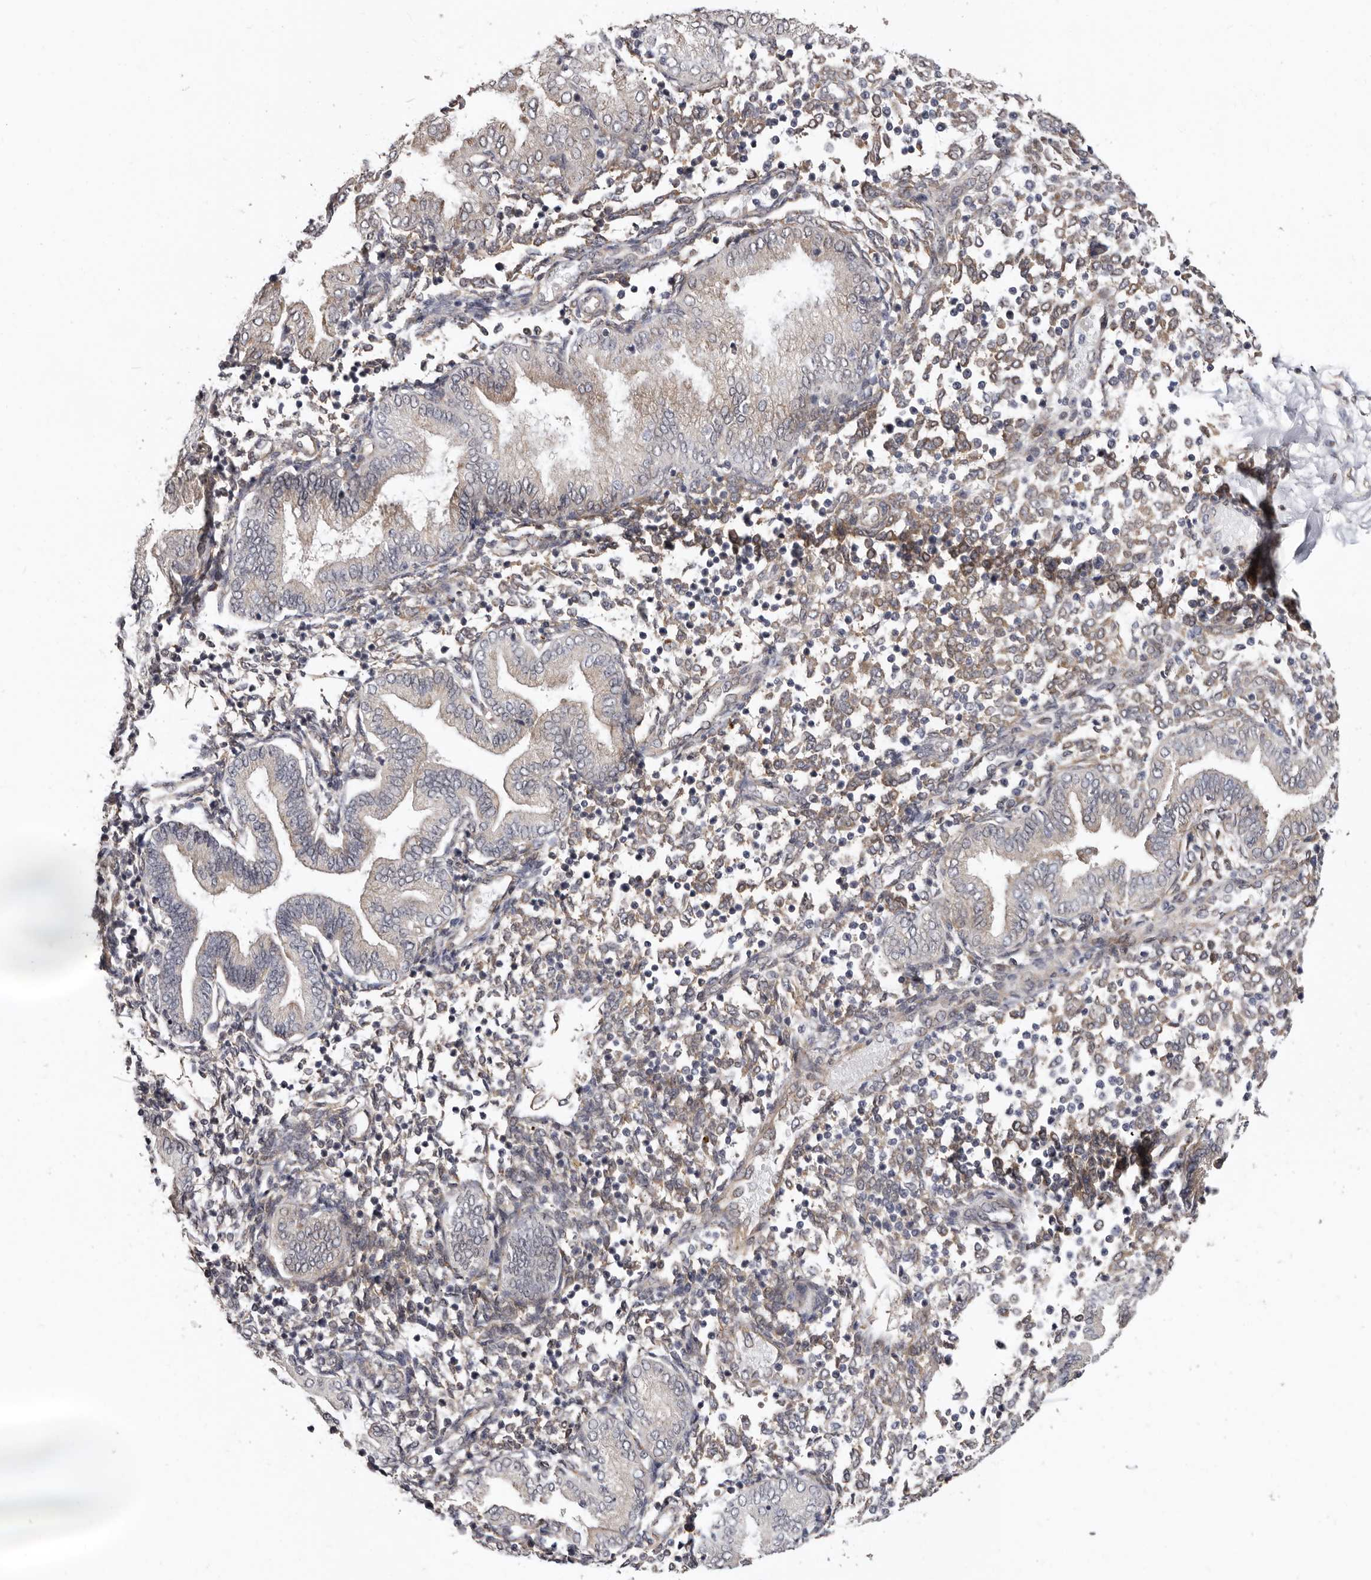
{"staining": {"intensity": "weak", "quantity": "25%-75%", "location": "cytoplasmic/membranous"}, "tissue": "endometrium", "cell_type": "Cells in endometrial stroma", "image_type": "normal", "snomed": [{"axis": "morphology", "description": "Normal tissue, NOS"}, {"axis": "topography", "description": "Endometrium"}], "caption": "Immunohistochemistry photomicrograph of unremarkable endometrium: endometrium stained using IHC reveals low levels of weak protein expression localized specifically in the cytoplasmic/membranous of cells in endometrial stroma, appearing as a cytoplasmic/membranous brown color.", "gene": "SBDS", "patient": {"sex": "female", "age": 53}}